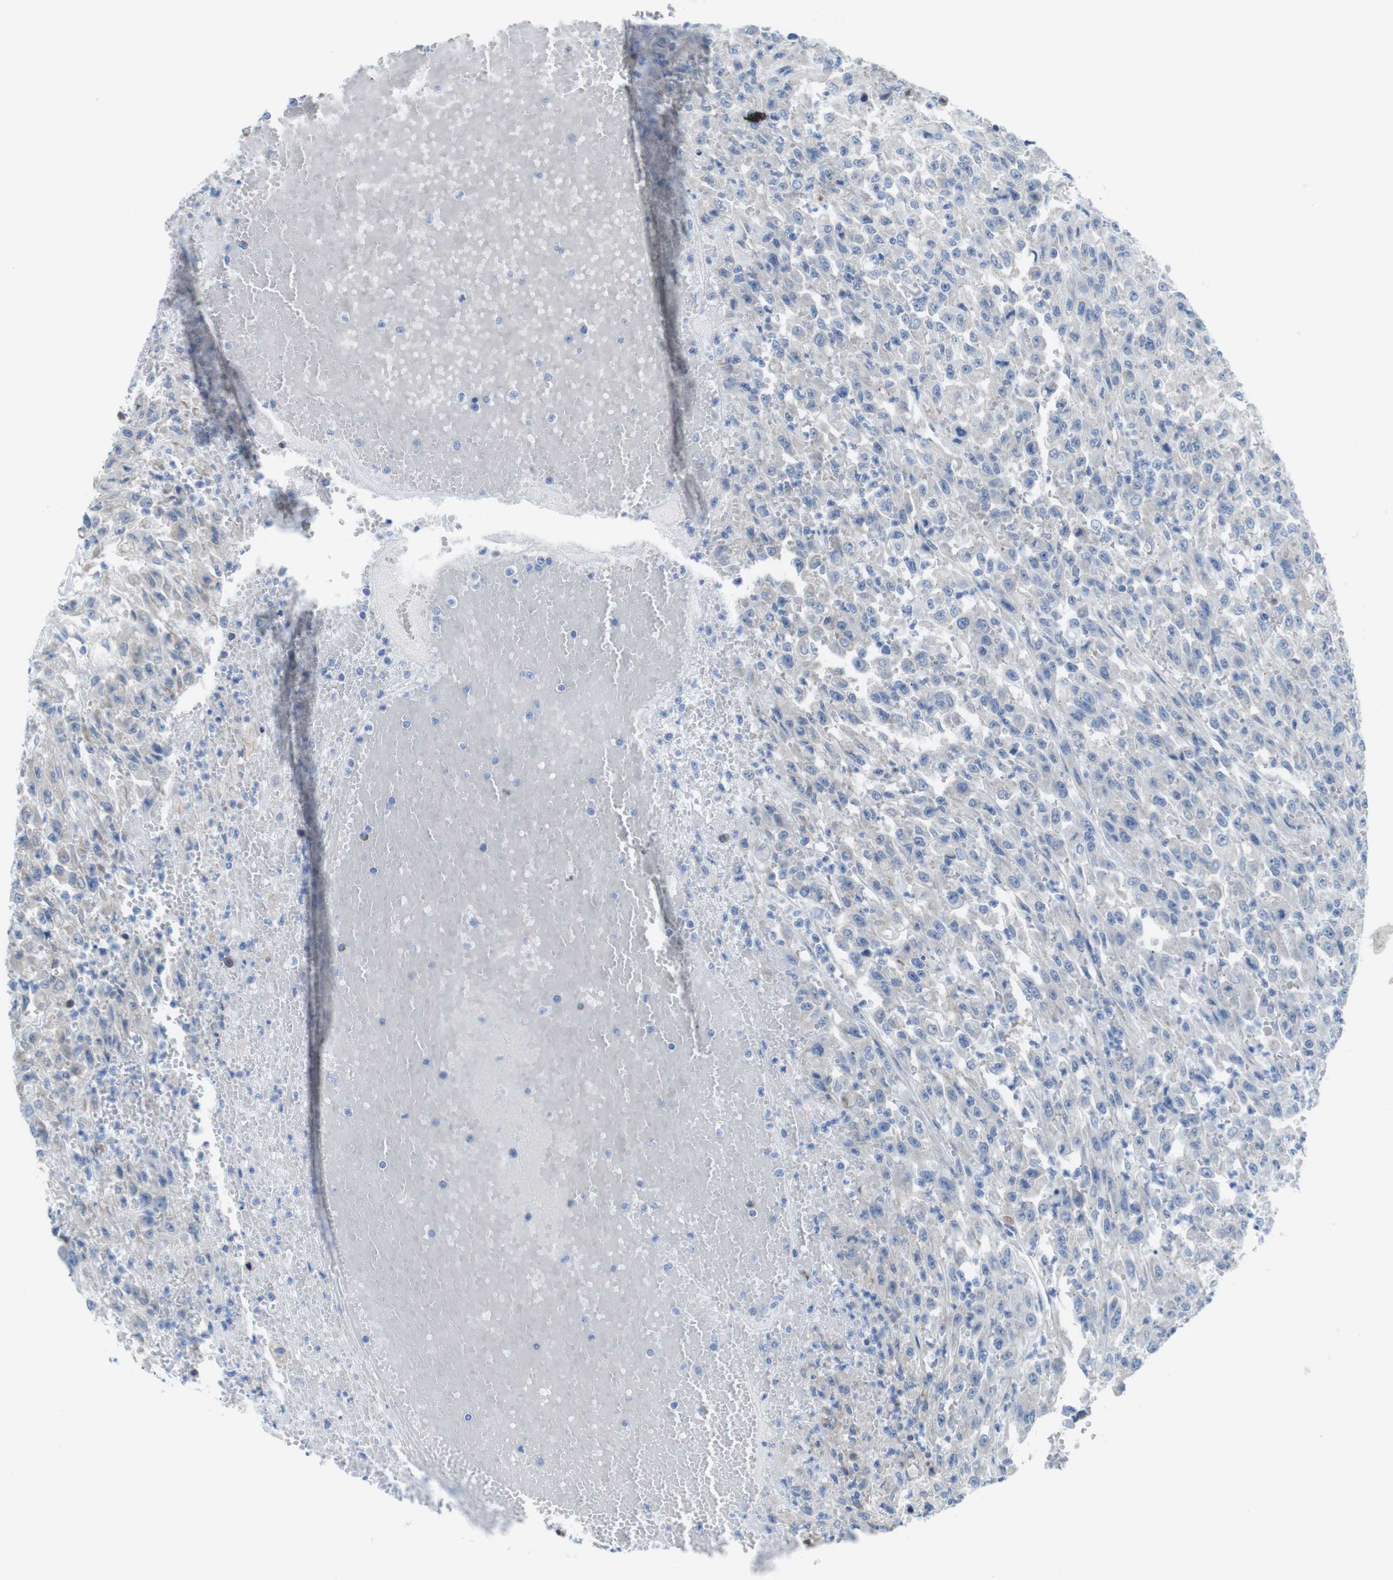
{"staining": {"intensity": "negative", "quantity": "none", "location": "none"}, "tissue": "urothelial cancer", "cell_type": "Tumor cells", "image_type": "cancer", "snomed": [{"axis": "morphology", "description": "Urothelial carcinoma, High grade"}, {"axis": "topography", "description": "Urinary bladder"}], "caption": "A micrograph of human urothelial cancer is negative for staining in tumor cells.", "gene": "CDH8", "patient": {"sex": "male", "age": 46}}